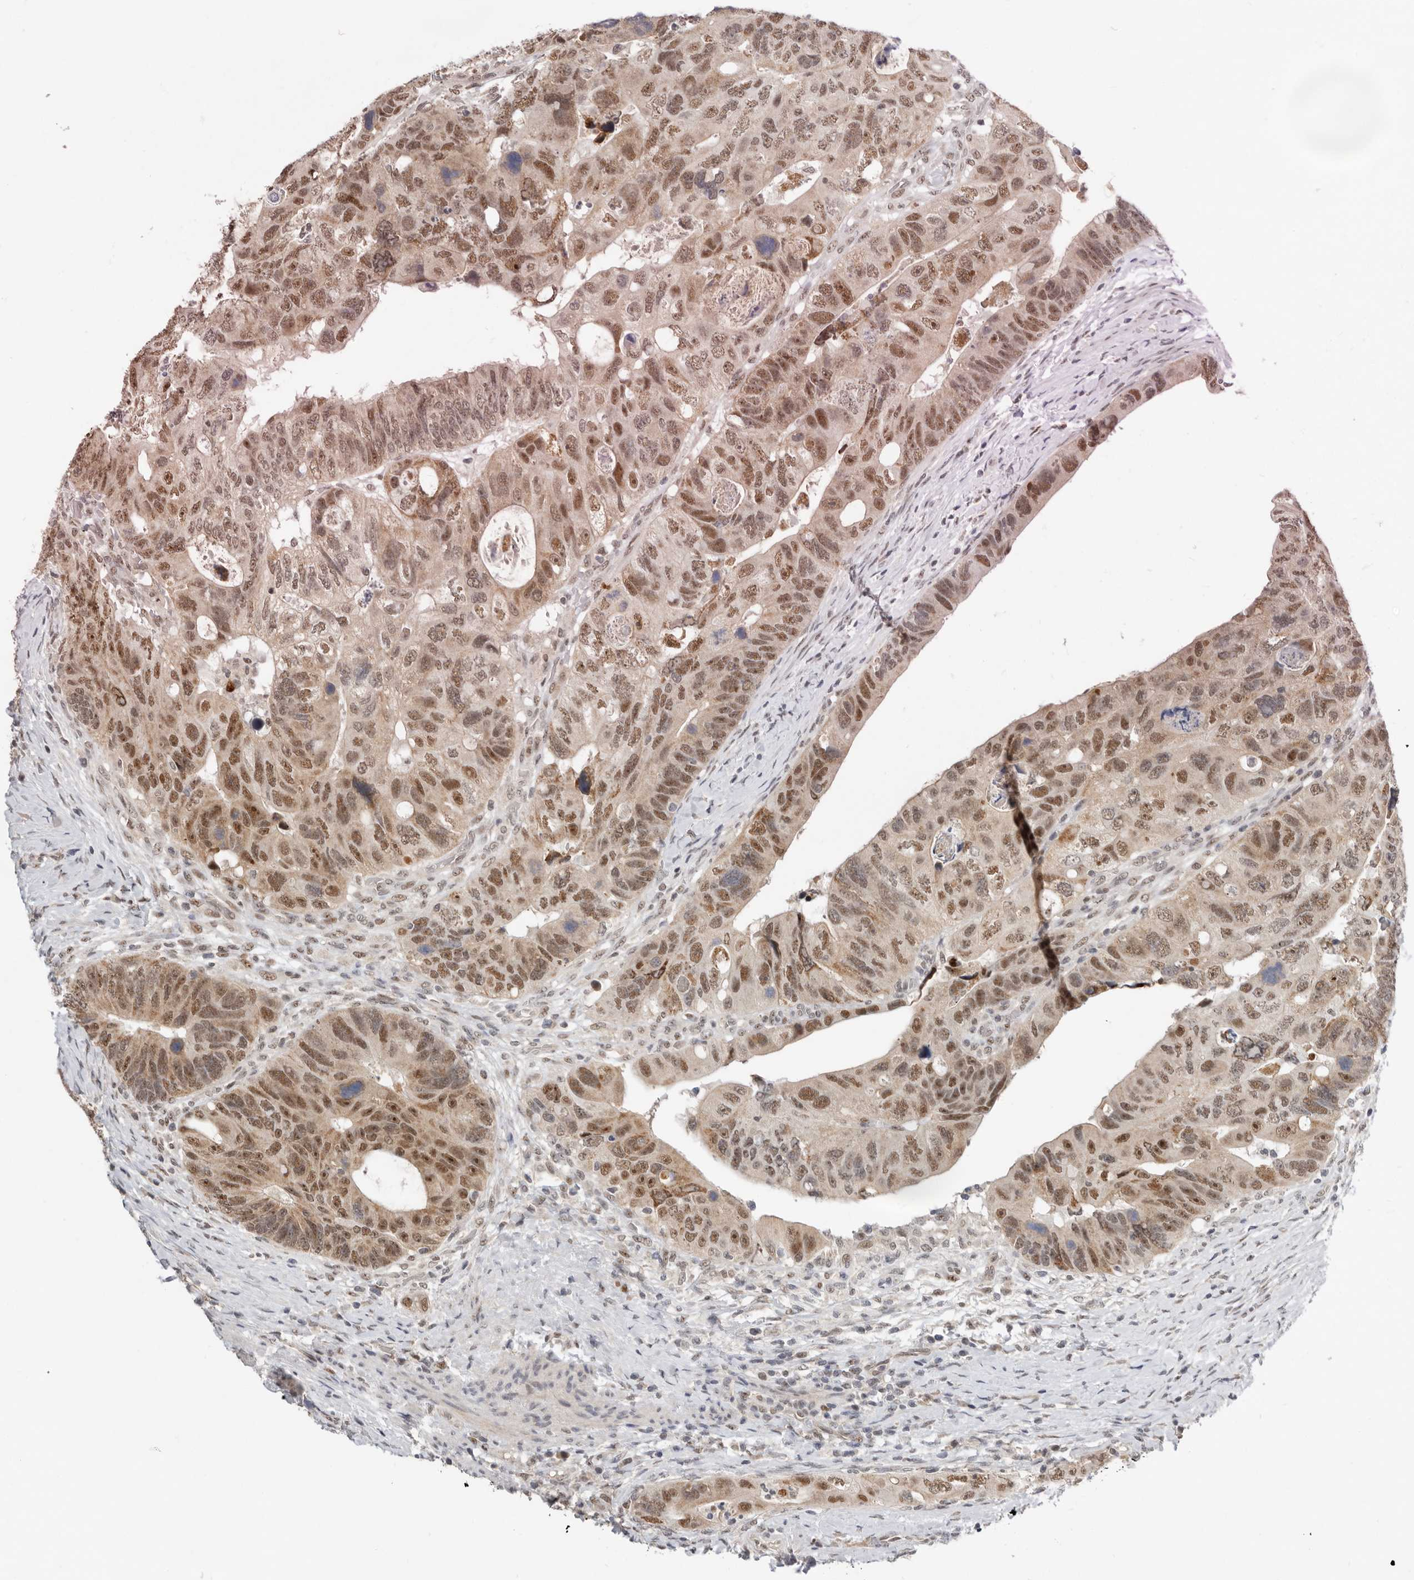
{"staining": {"intensity": "moderate", "quantity": ">75%", "location": "nuclear"}, "tissue": "colorectal cancer", "cell_type": "Tumor cells", "image_type": "cancer", "snomed": [{"axis": "morphology", "description": "Adenocarcinoma, NOS"}, {"axis": "topography", "description": "Rectum"}], "caption": "An image of human colorectal cancer stained for a protein shows moderate nuclear brown staining in tumor cells.", "gene": "BRCA2", "patient": {"sex": "male", "age": 59}}